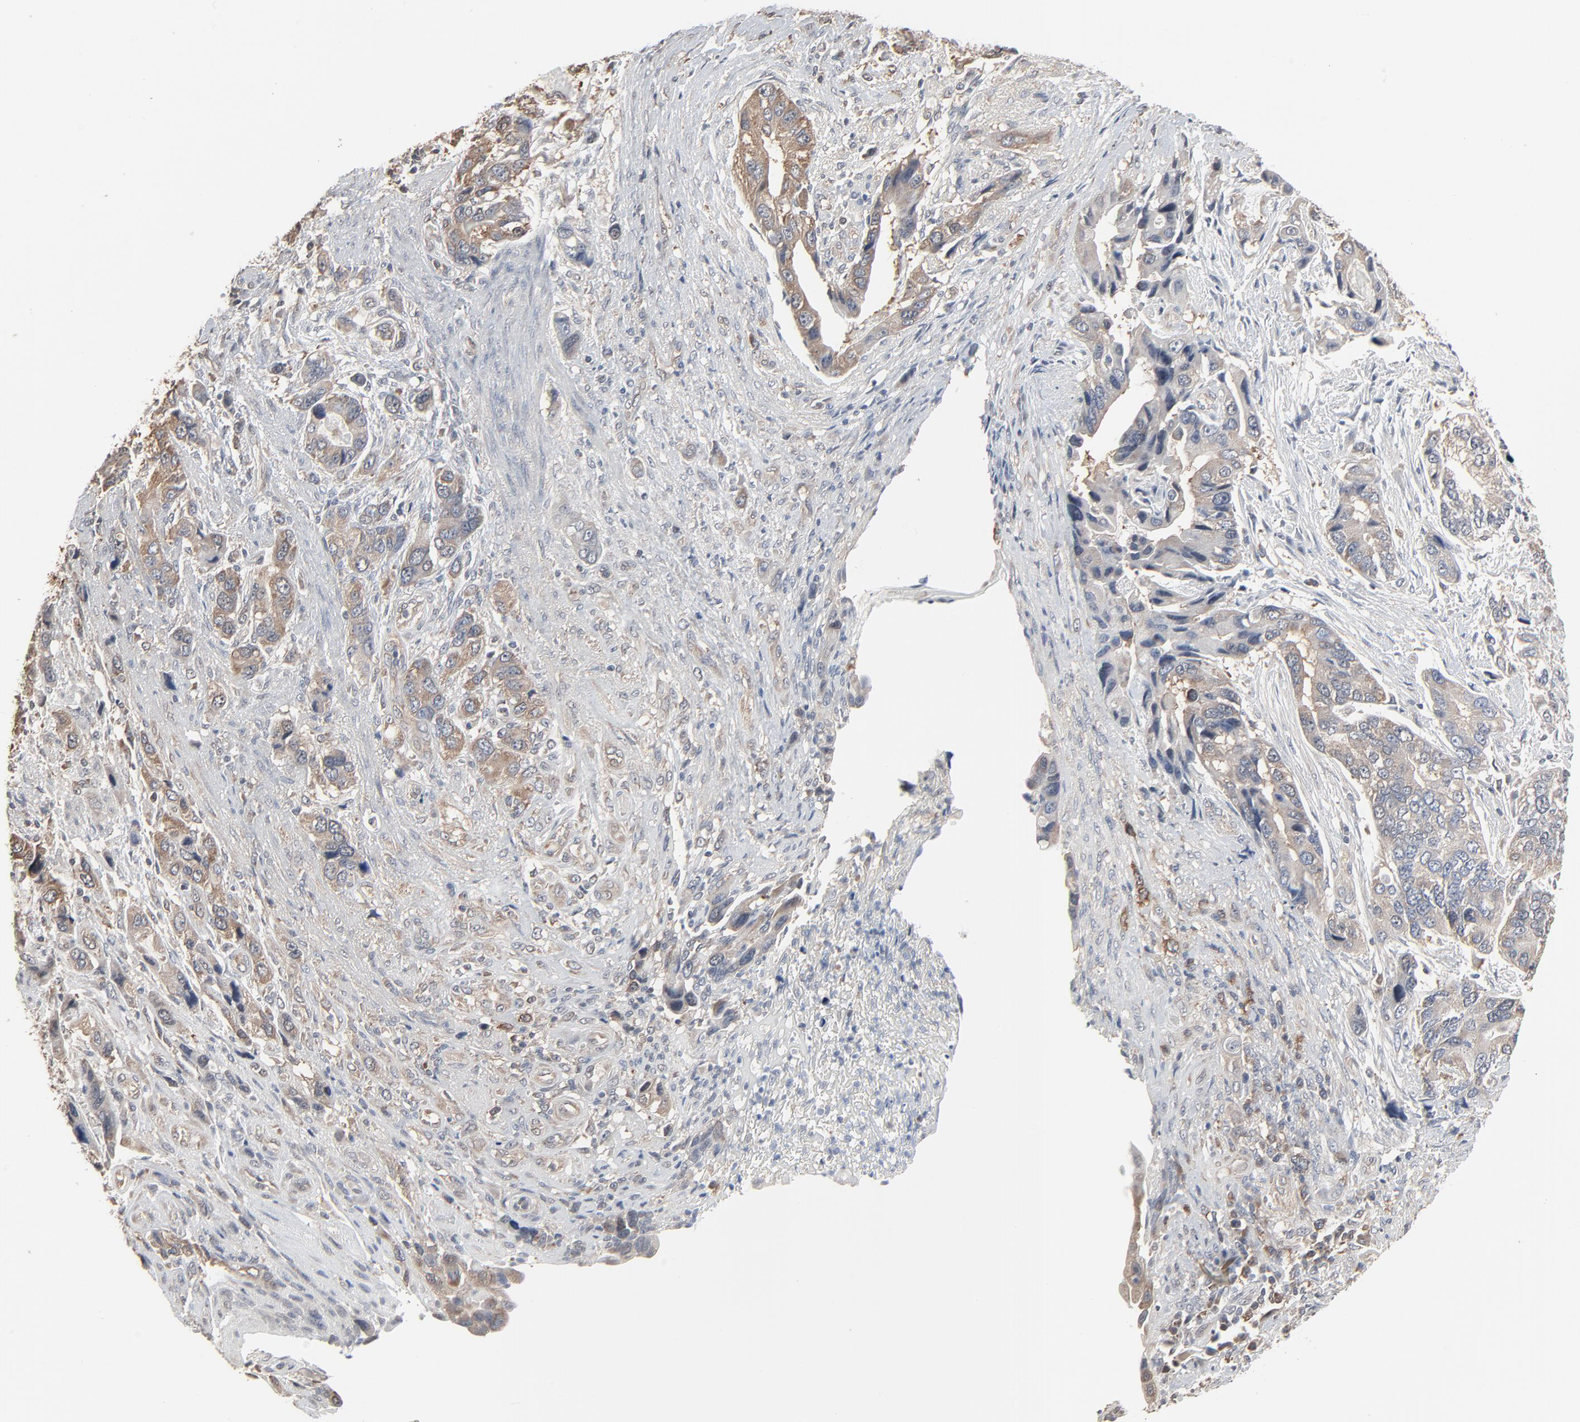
{"staining": {"intensity": "weak", "quantity": ">75%", "location": "cytoplasmic/membranous"}, "tissue": "stomach cancer", "cell_type": "Tumor cells", "image_type": "cancer", "snomed": [{"axis": "morphology", "description": "Adenocarcinoma, NOS"}, {"axis": "topography", "description": "Stomach, lower"}], "caption": "A low amount of weak cytoplasmic/membranous positivity is present in approximately >75% of tumor cells in stomach cancer (adenocarcinoma) tissue.", "gene": "CCT5", "patient": {"sex": "female", "age": 93}}